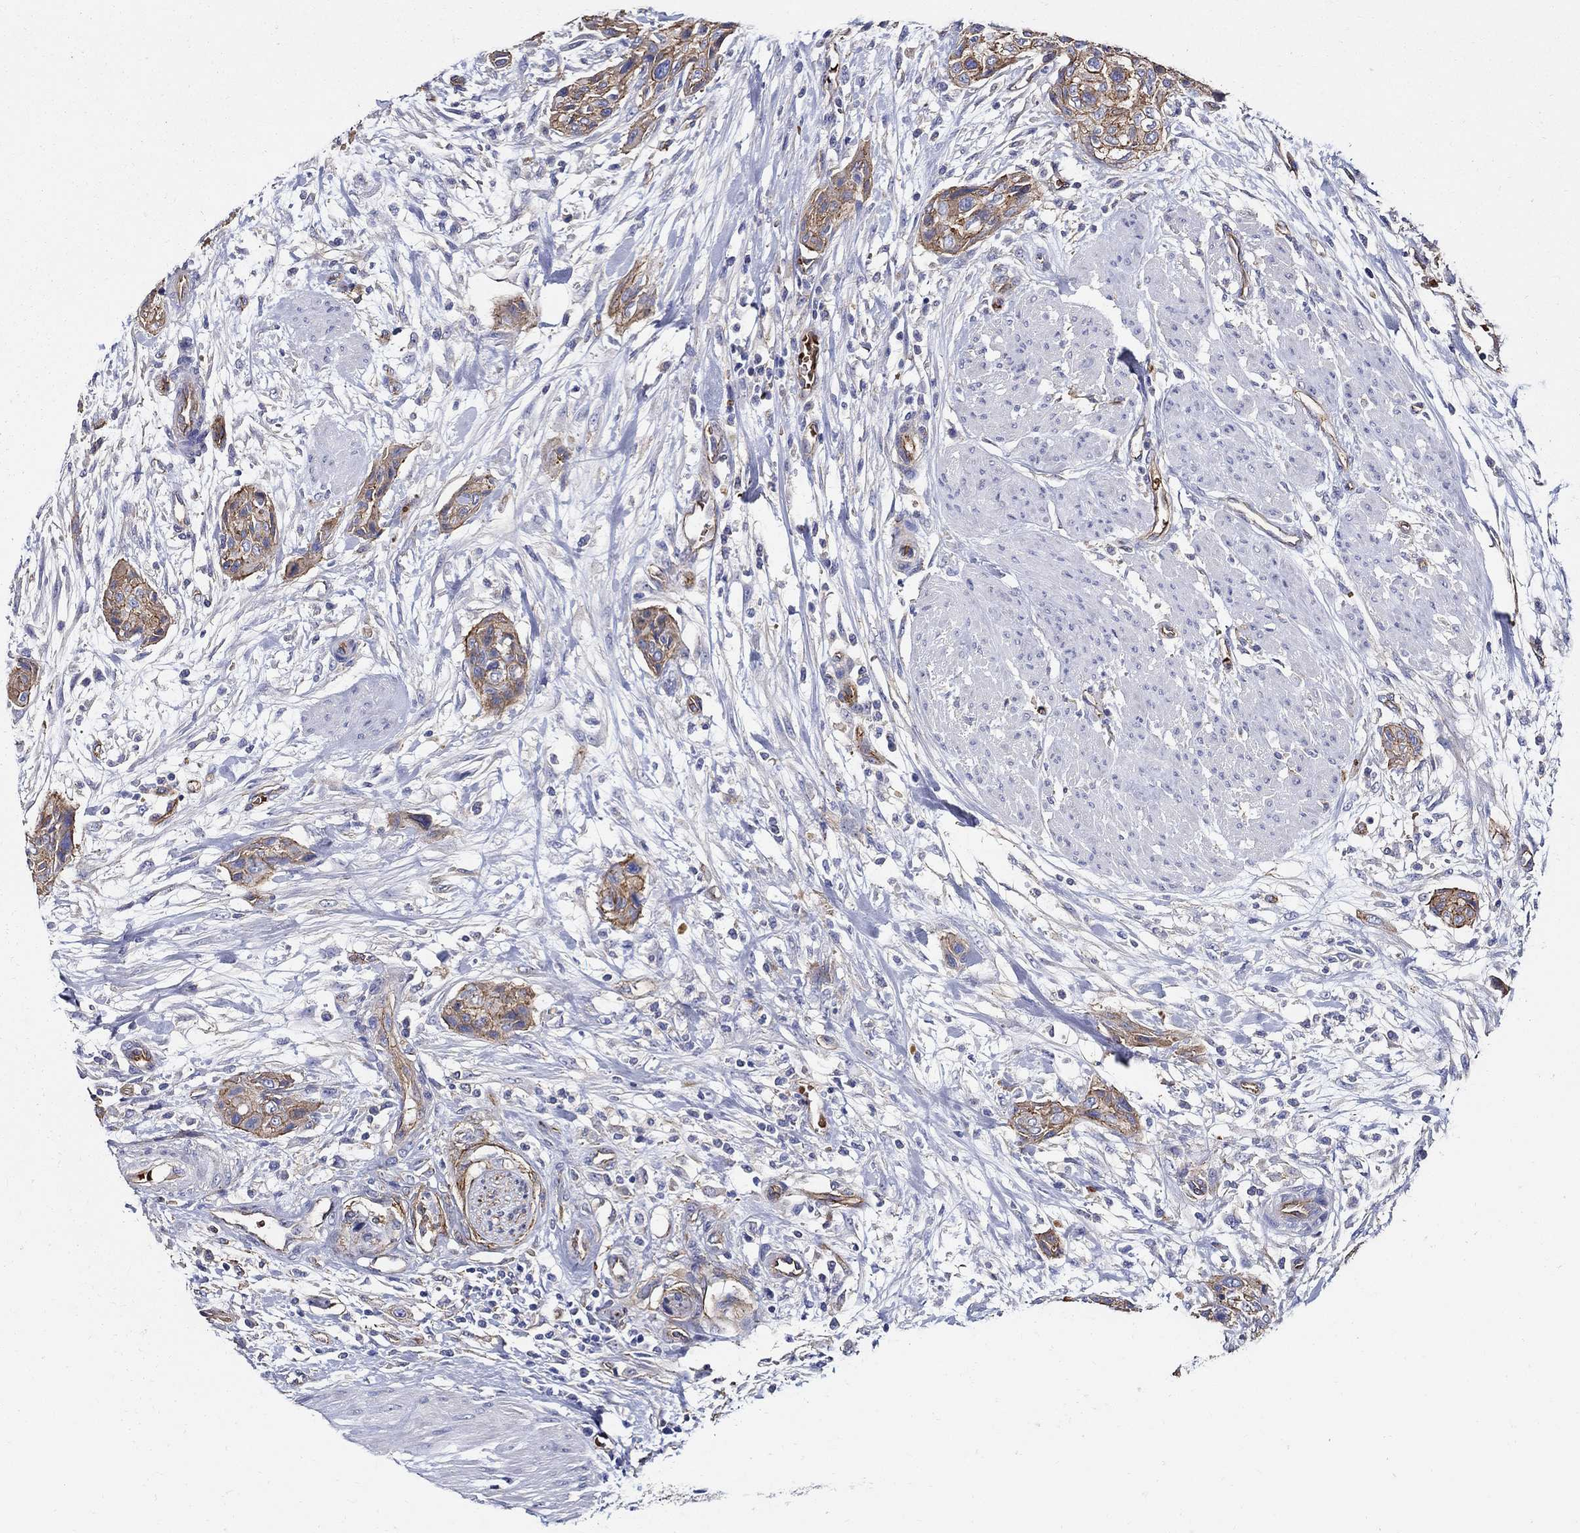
{"staining": {"intensity": "moderate", "quantity": "25%-75%", "location": "cytoplasmic/membranous"}, "tissue": "urothelial cancer", "cell_type": "Tumor cells", "image_type": "cancer", "snomed": [{"axis": "morphology", "description": "Urothelial carcinoma, High grade"}, {"axis": "topography", "description": "Urinary bladder"}], "caption": "Protein expression analysis of urothelial cancer displays moderate cytoplasmic/membranous expression in about 25%-75% of tumor cells.", "gene": "APBB3", "patient": {"sex": "male", "age": 35}}